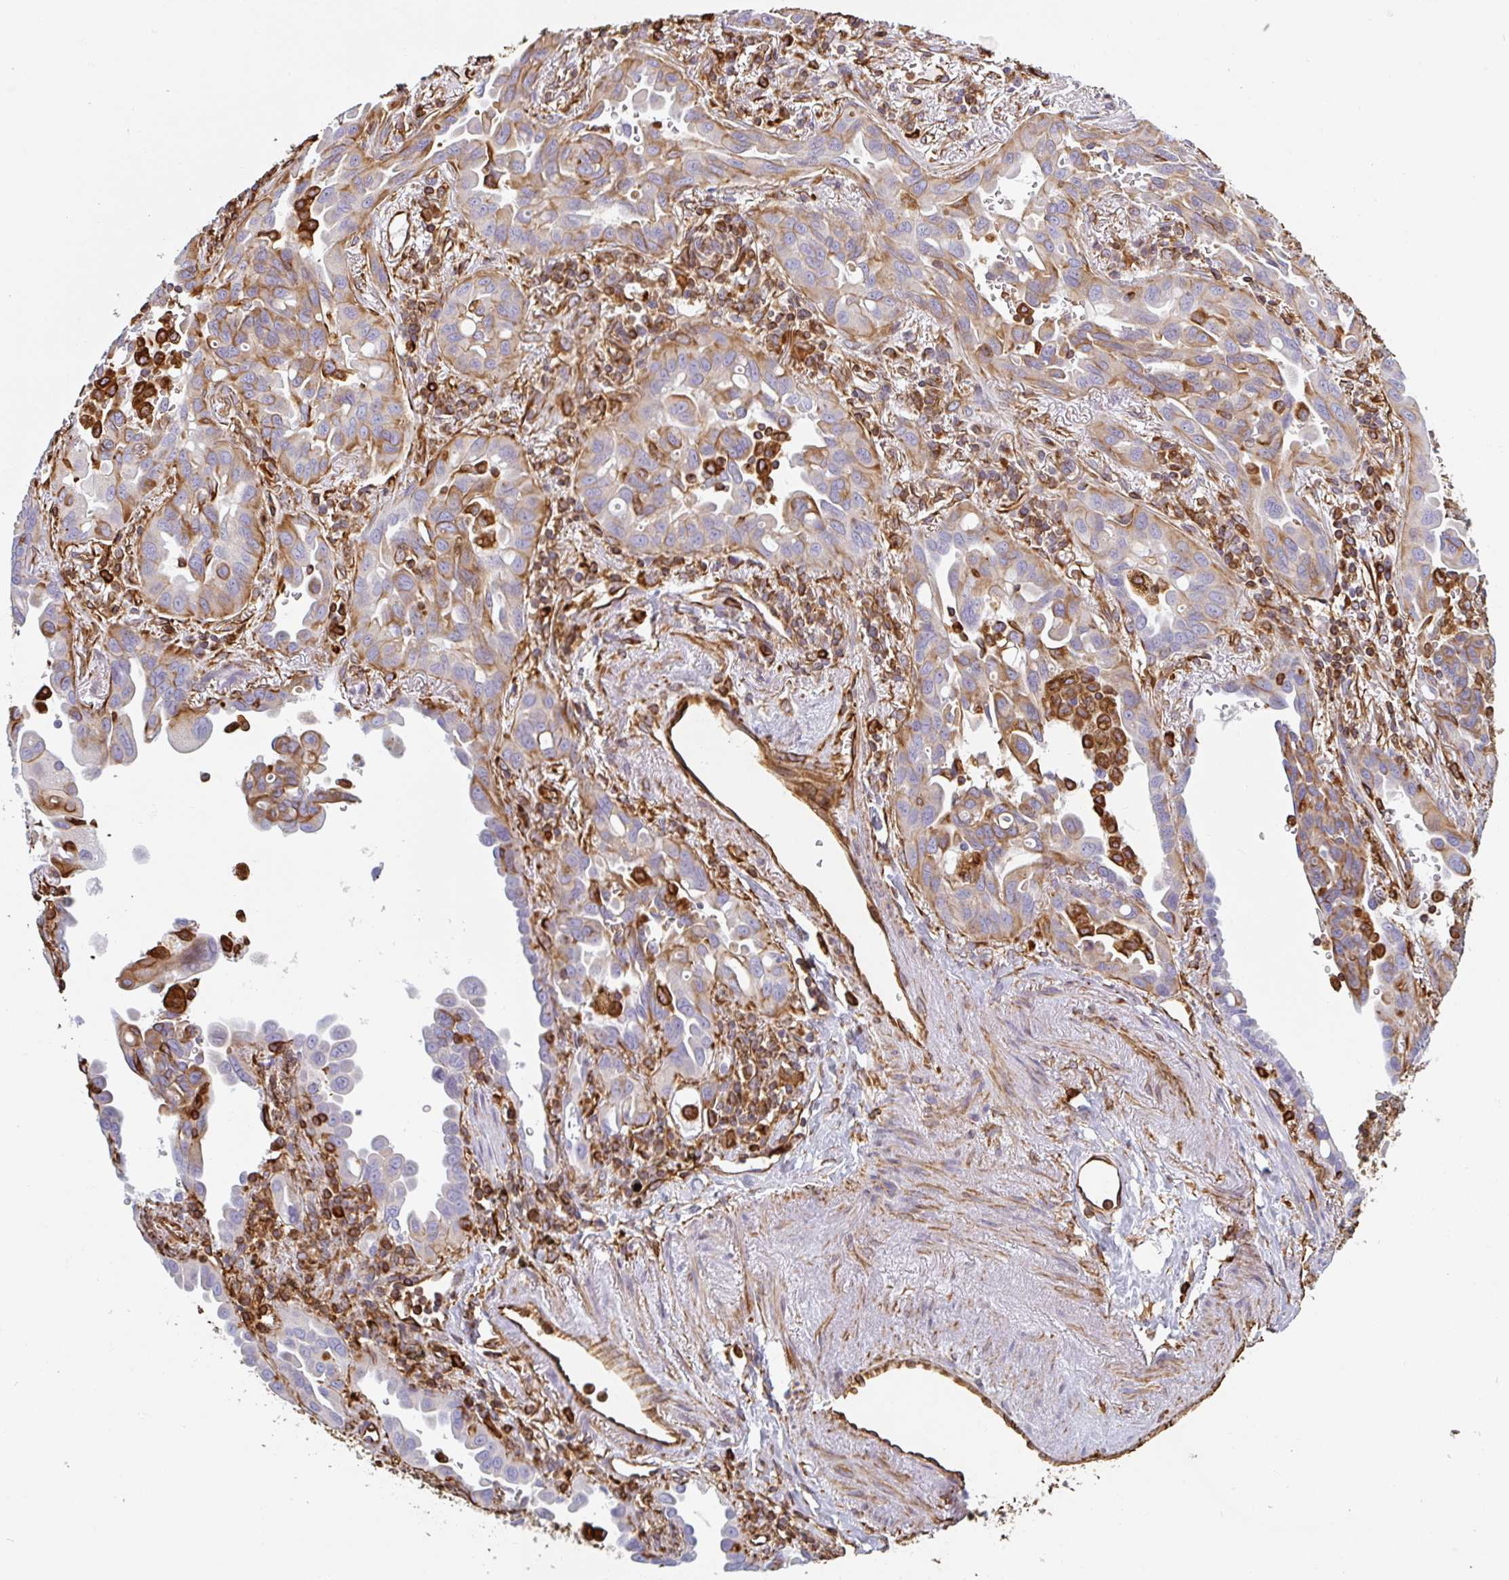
{"staining": {"intensity": "weak", "quantity": "25%-75%", "location": "cytoplasmic/membranous"}, "tissue": "lung cancer", "cell_type": "Tumor cells", "image_type": "cancer", "snomed": [{"axis": "morphology", "description": "Adenocarcinoma, NOS"}, {"axis": "topography", "description": "Lung"}], "caption": "An image showing weak cytoplasmic/membranous expression in approximately 25%-75% of tumor cells in adenocarcinoma (lung), as visualized by brown immunohistochemical staining.", "gene": "PPFIA1", "patient": {"sex": "male", "age": 68}}